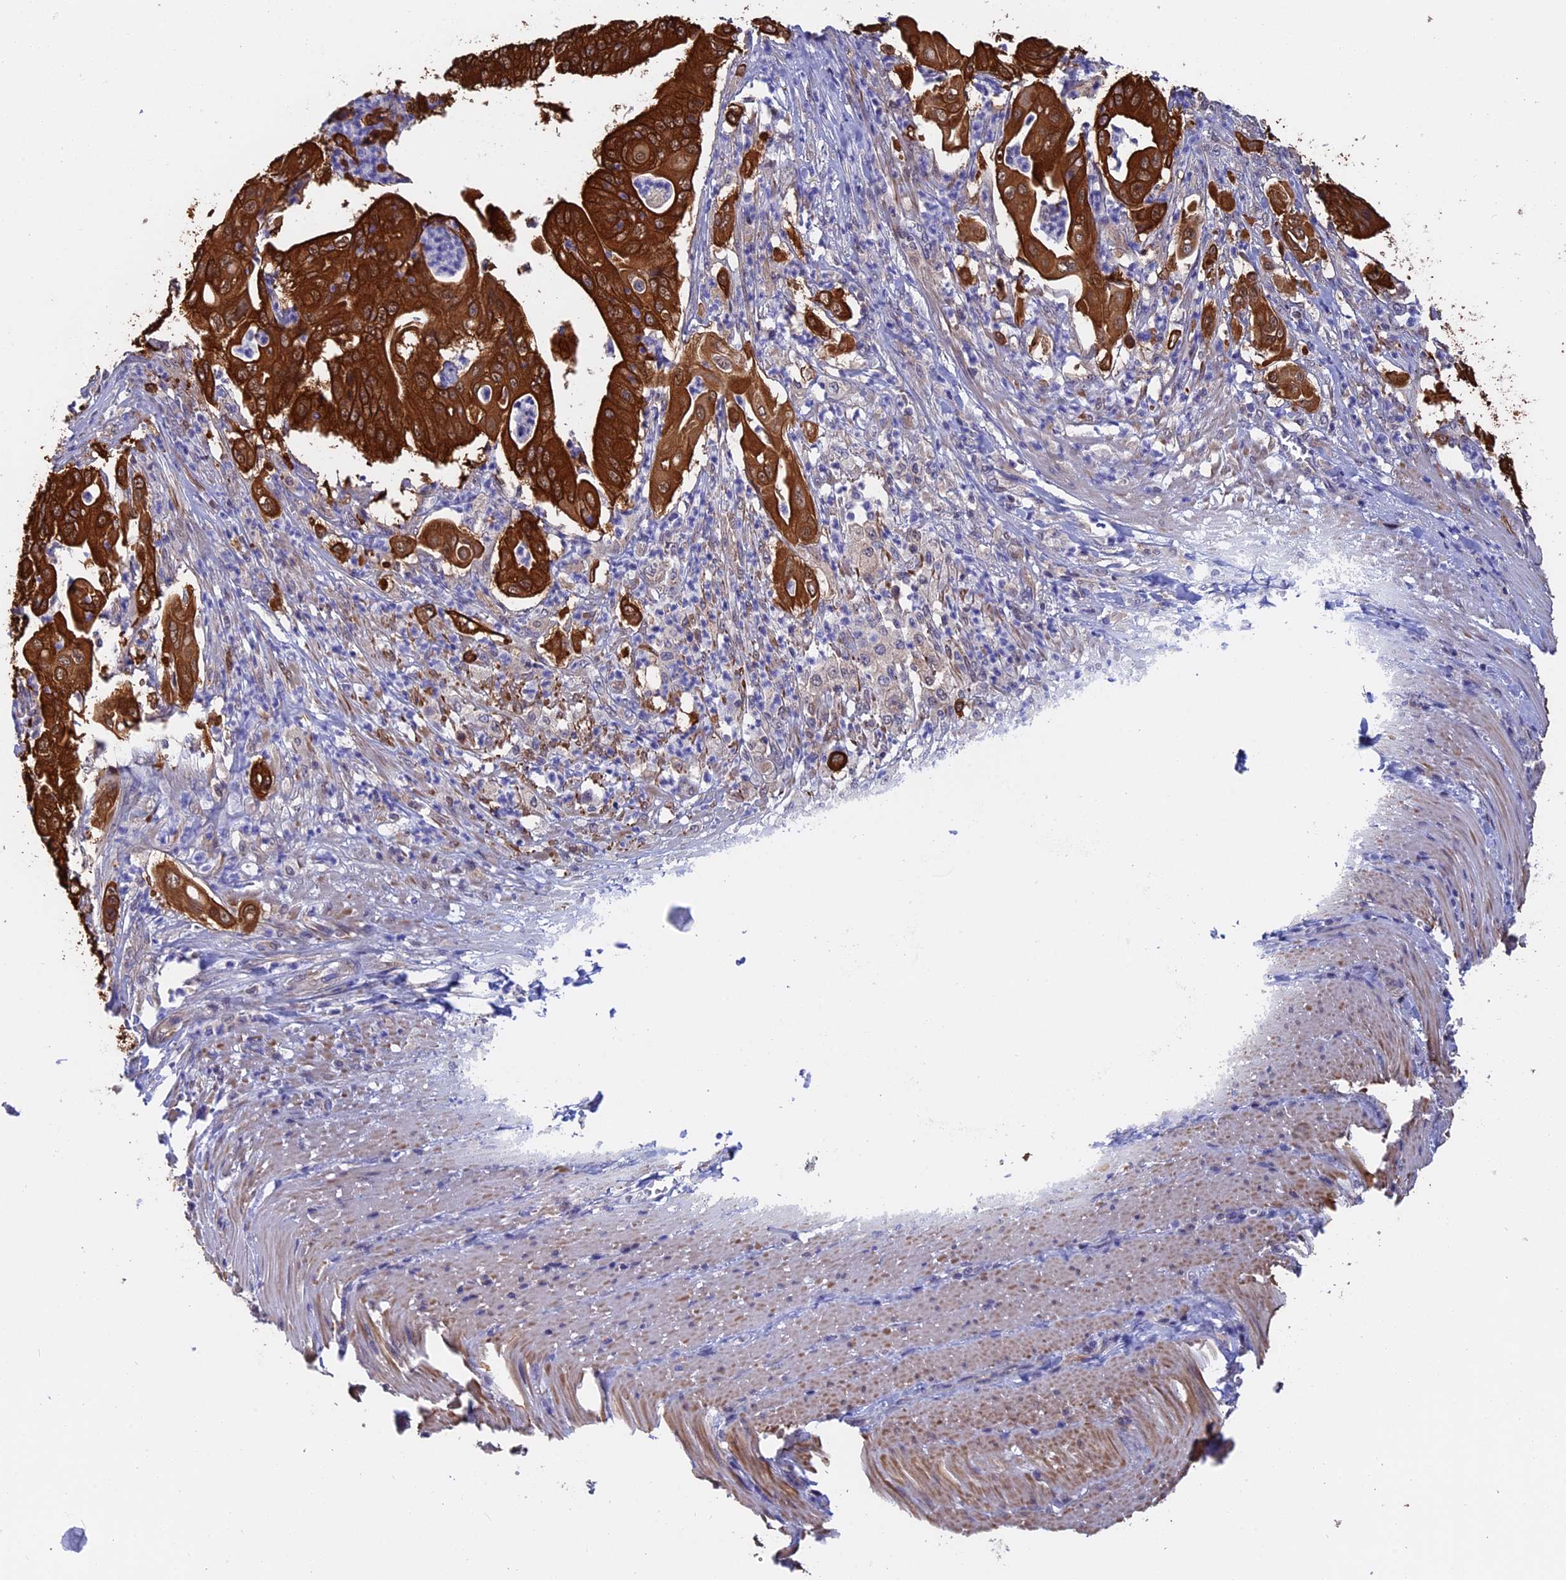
{"staining": {"intensity": "strong", "quantity": ">75%", "location": "cytoplasmic/membranous"}, "tissue": "pancreatic cancer", "cell_type": "Tumor cells", "image_type": "cancer", "snomed": [{"axis": "morphology", "description": "Adenocarcinoma, NOS"}, {"axis": "topography", "description": "Pancreas"}], "caption": "IHC of pancreatic cancer reveals high levels of strong cytoplasmic/membranous staining in approximately >75% of tumor cells.", "gene": "STUB1", "patient": {"sex": "female", "age": 77}}